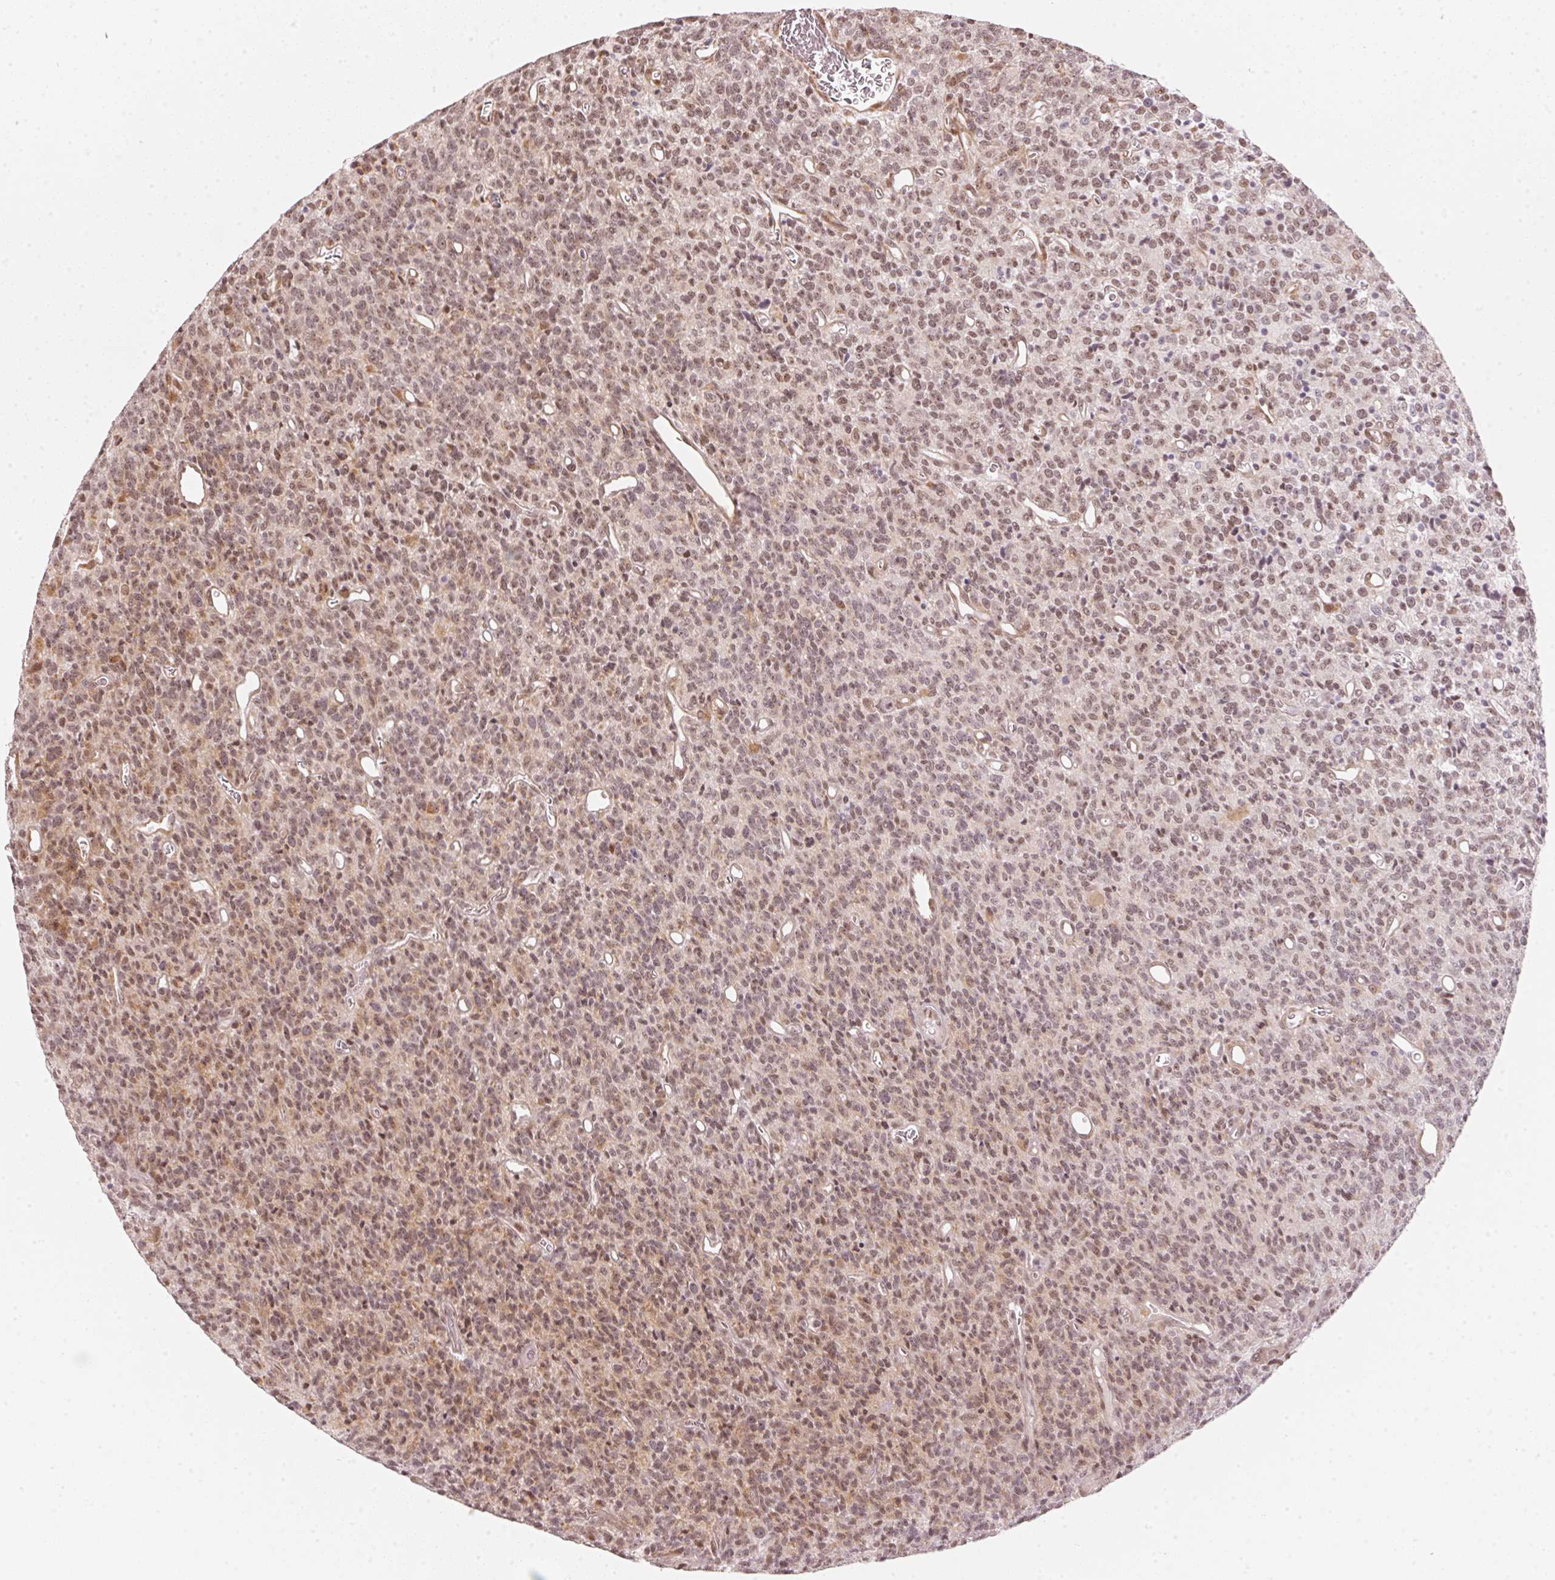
{"staining": {"intensity": "moderate", "quantity": ">75%", "location": "nuclear"}, "tissue": "glioma", "cell_type": "Tumor cells", "image_type": "cancer", "snomed": [{"axis": "morphology", "description": "Glioma, malignant, High grade"}, {"axis": "topography", "description": "Brain"}], "caption": "The image displays immunohistochemical staining of malignant glioma (high-grade). There is moderate nuclear positivity is appreciated in approximately >75% of tumor cells. The protein of interest is shown in brown color, while the nuclei are stained blue.", "gene": "KAT6A", "patient": {"sex": "male", "age": 76}}